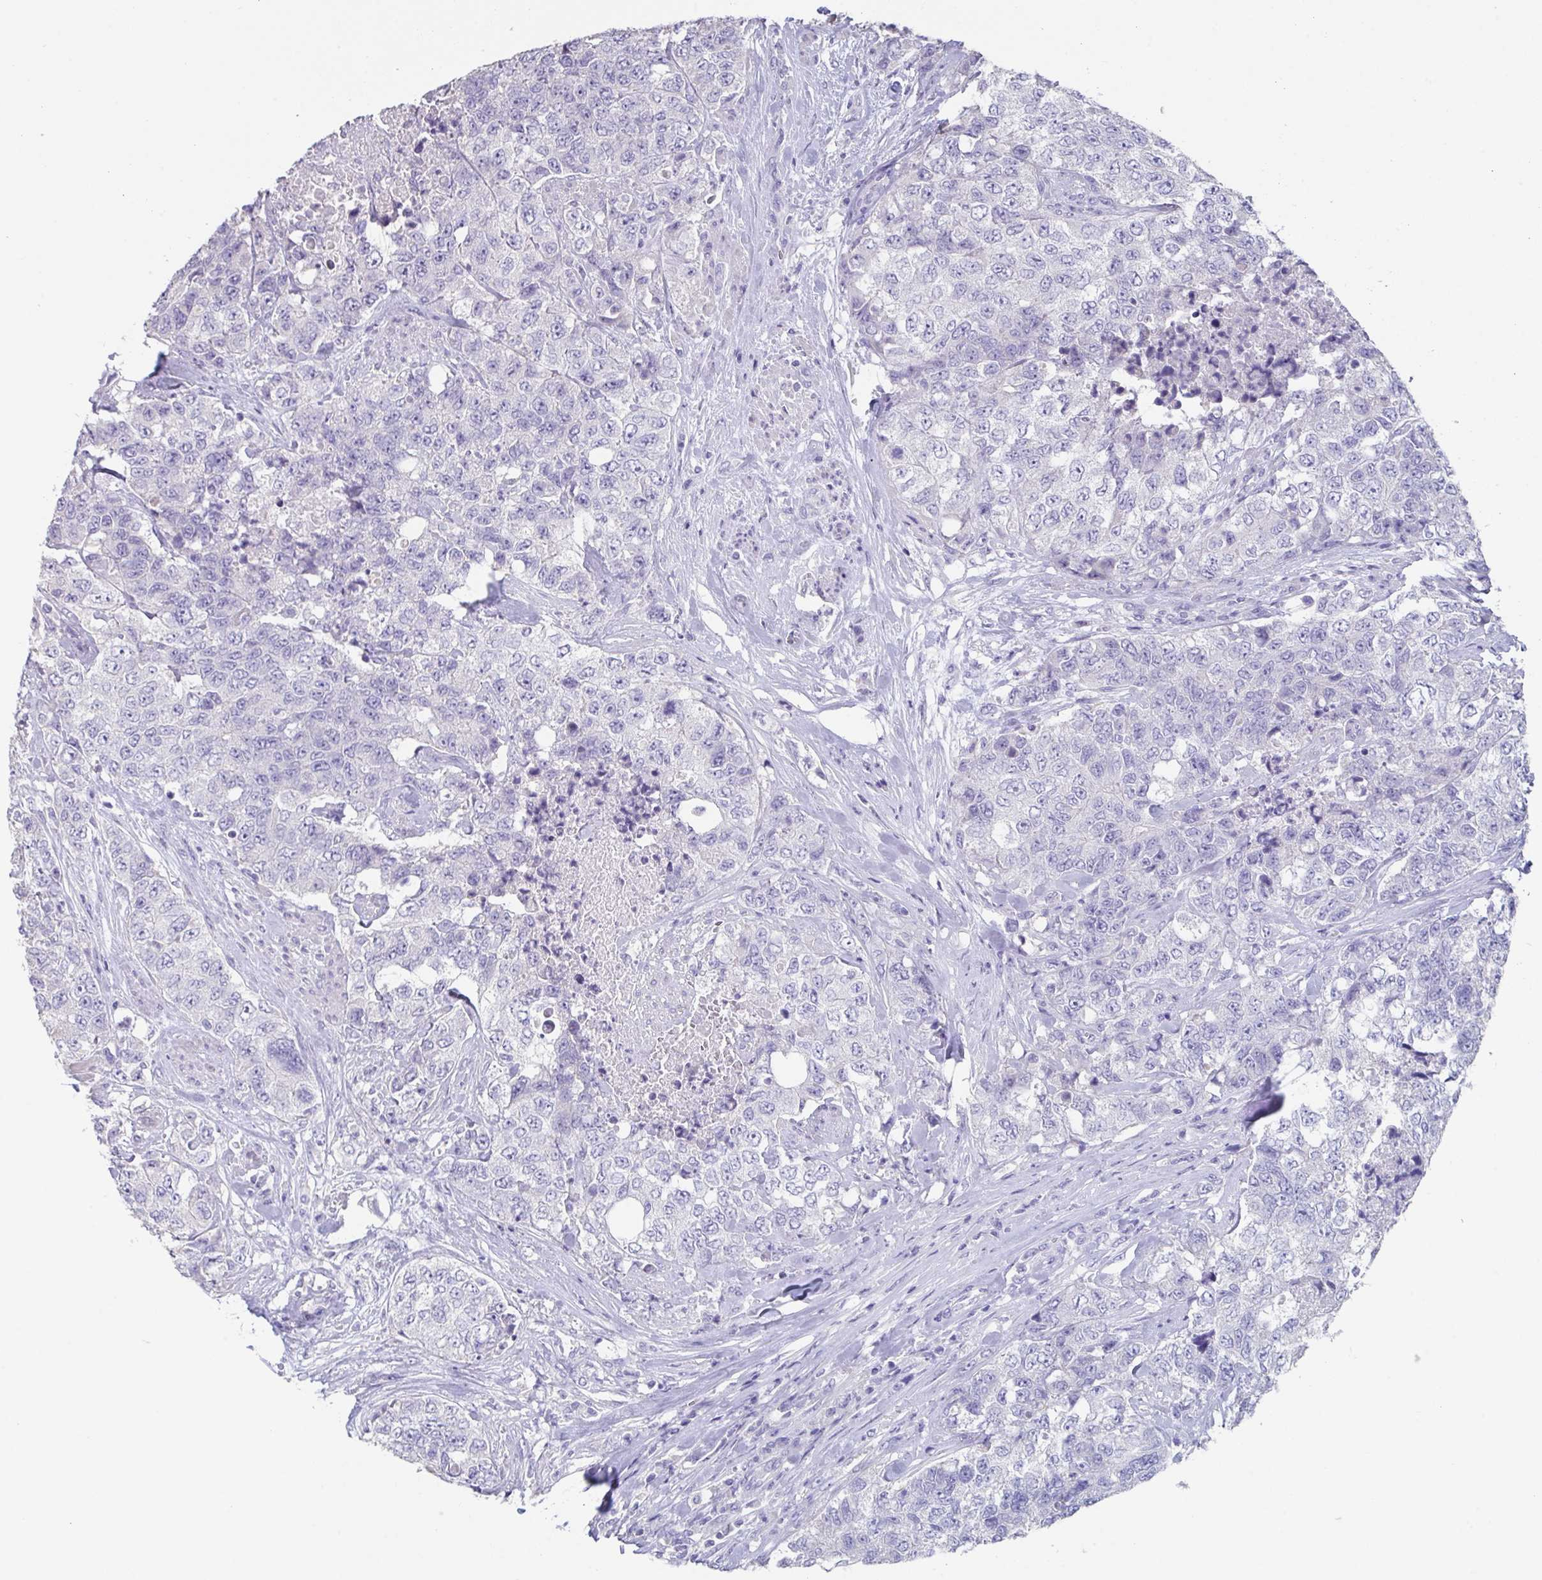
{"staining": {"intensity": "negative", "quantity": "none", "location": "none"}, "tissue": "urothelial cancer", "cell_type": "Tumor cells", "image_type": "cancer", "snomed": [{"axis": "morphology", "description": "Urothelial carcinoma, High grade"}, {"axis": "topography", "description": "Urinary bladder"}], "caption": "Immunohistochemical staining of human high-grade urothelial carcinoma displays no significant staining in tumor cells.", "gene": "SLC44A4", "patient": {"sex": "female", "age": 78}}